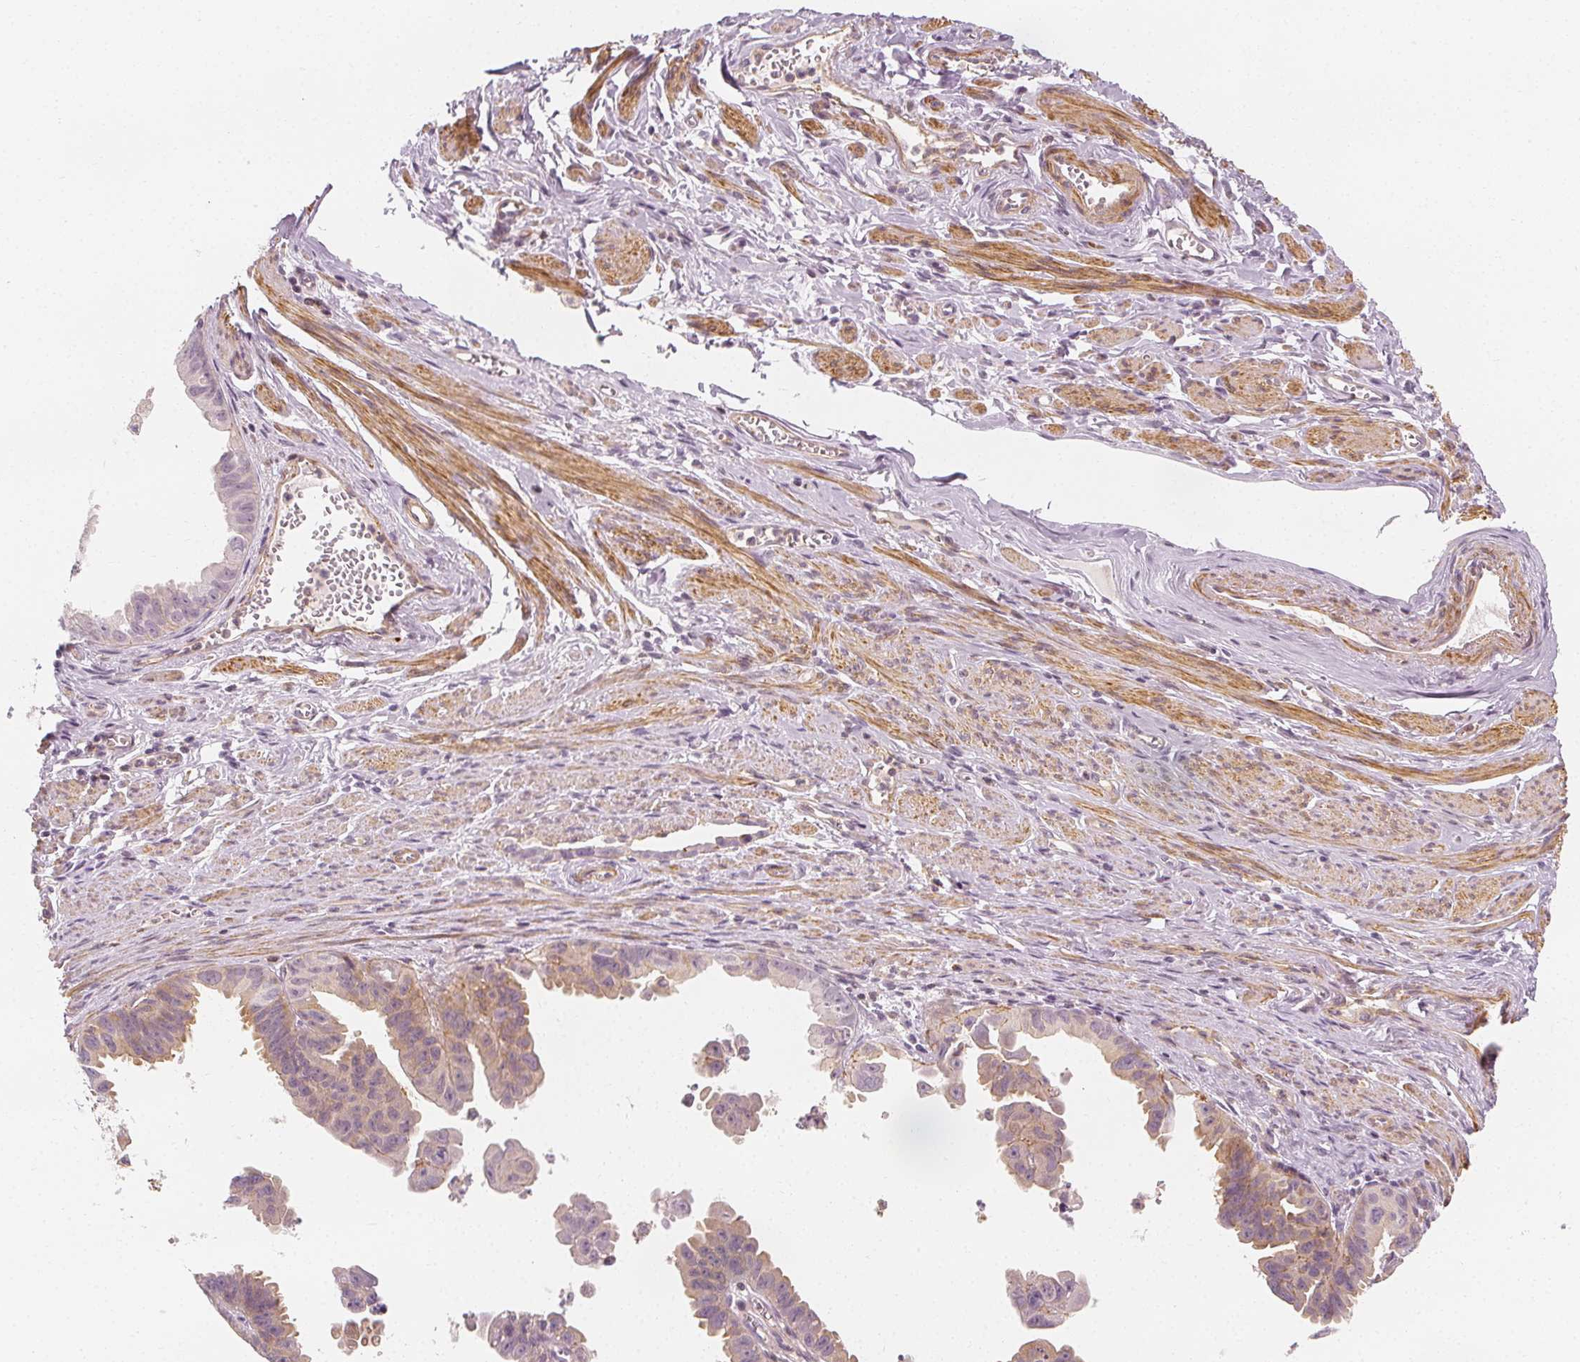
{"staining": {"intensity": "moderate", "quantity": "25%-75%", "location": "cytoplasmic/membranous"}, "tissue": "ovarian cancer", "cell_type": "Tumor cells", "image_type": "cancer", "snomed": [{"axis": "morphology", "description": "Carcinoma, endometroid"}, {"axis": "topography", "description": "Ovary"}], "caption": "The immunohistochemical stain highlights moderate cytoplasmic/membranous staining in tumor cells of ovarian cancer tissue.", "gene": "ARHGAP26", "patient": {"sex": "female", "age": 85}}